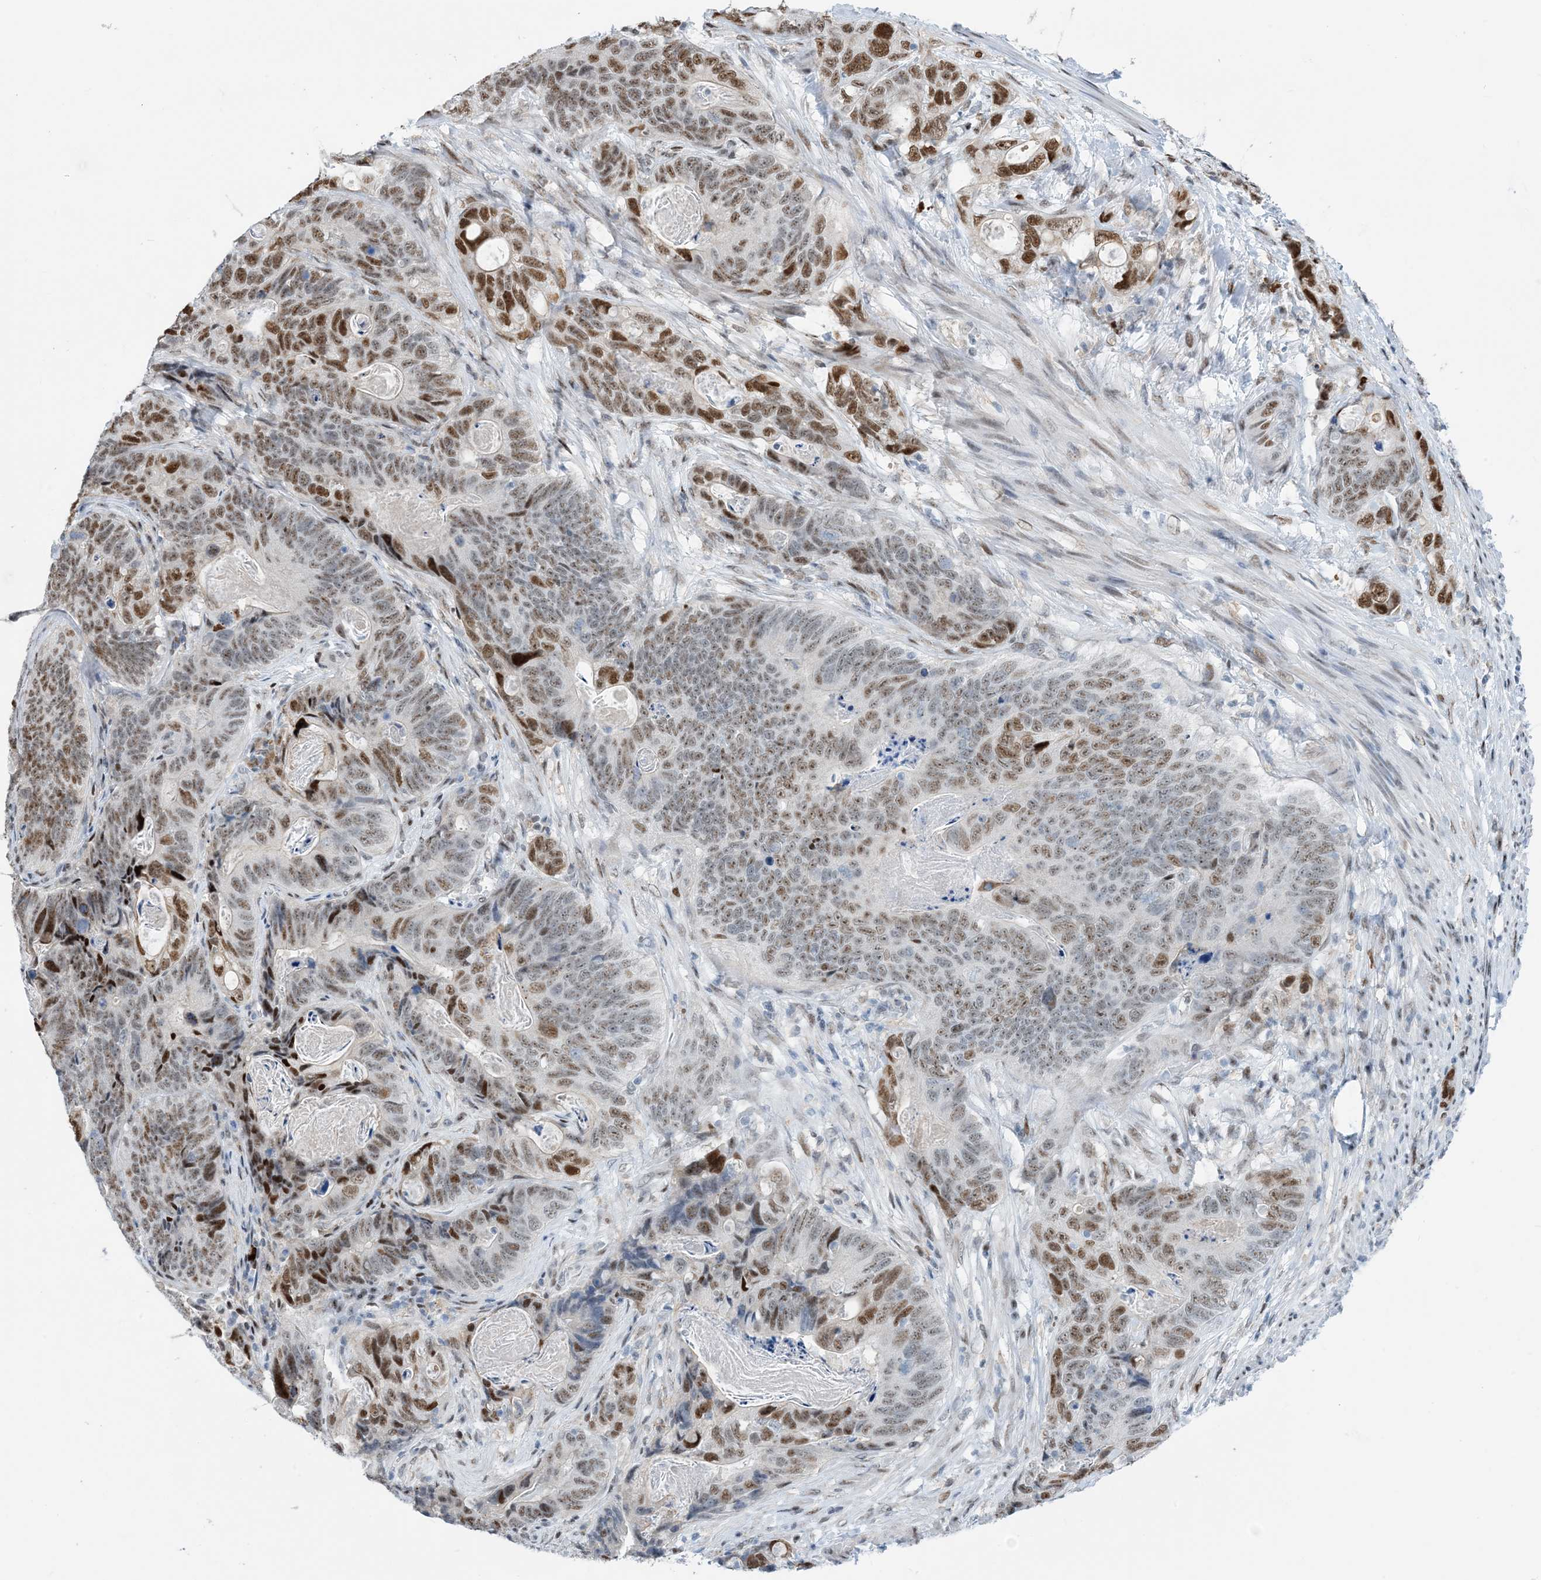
{"staining": {"intensity": "moderate", "quantity": ">75%", "location": "nuclear"}, "tissue": "stomach cancer", "cell_type": "Tumor cells", "image_type": "cancer", "snomed": [{"axis": "morphology", "description": "Normal tissue, NOS"}, {"axis": "morphology", "description": "Adenocarcinoma, NOS"}, {"axis": "topography", "description": "Stomach"}], "caption": "The histopathology image demonstrates staining of stomach cancer, revealing moderate nuclear protein expression (brown color) within tumor cells.", "gene": "HEMK1", "patient": {"sex": "female", "age": 89}}